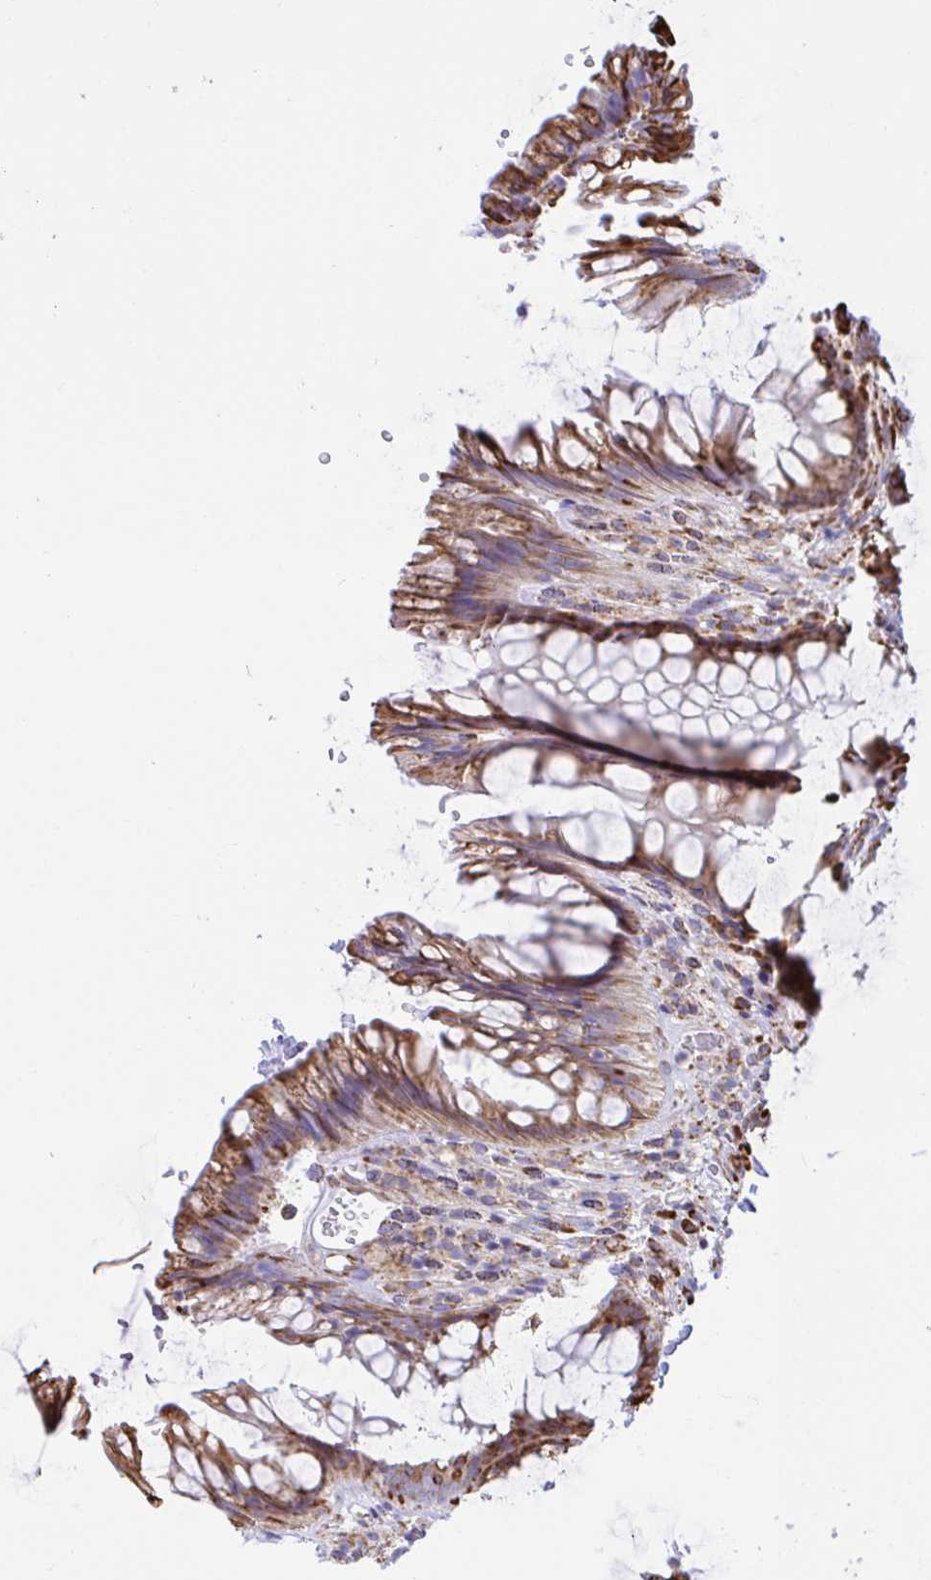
{"staining": {"intensity": "moderate", "quantity": ">75%", "location": "cytoplasmic/membranous"}, "tissue": "rectum", "cell_type": "Glandular cells", "image_type": "normal", "snomed": [{"axis": "morphology", "description": "Normal tissue, NOS"}, {"axis": "topography", "description": "Rectum"}], "caption": "DAB immunohistochemical staining of unremarkable human rectum displays moderate cytoplasmic/membranous protein expression in approximately >75% of glandular cells.", "gene": "CLGN", "patient": {"sex": "male", "age": 53}}